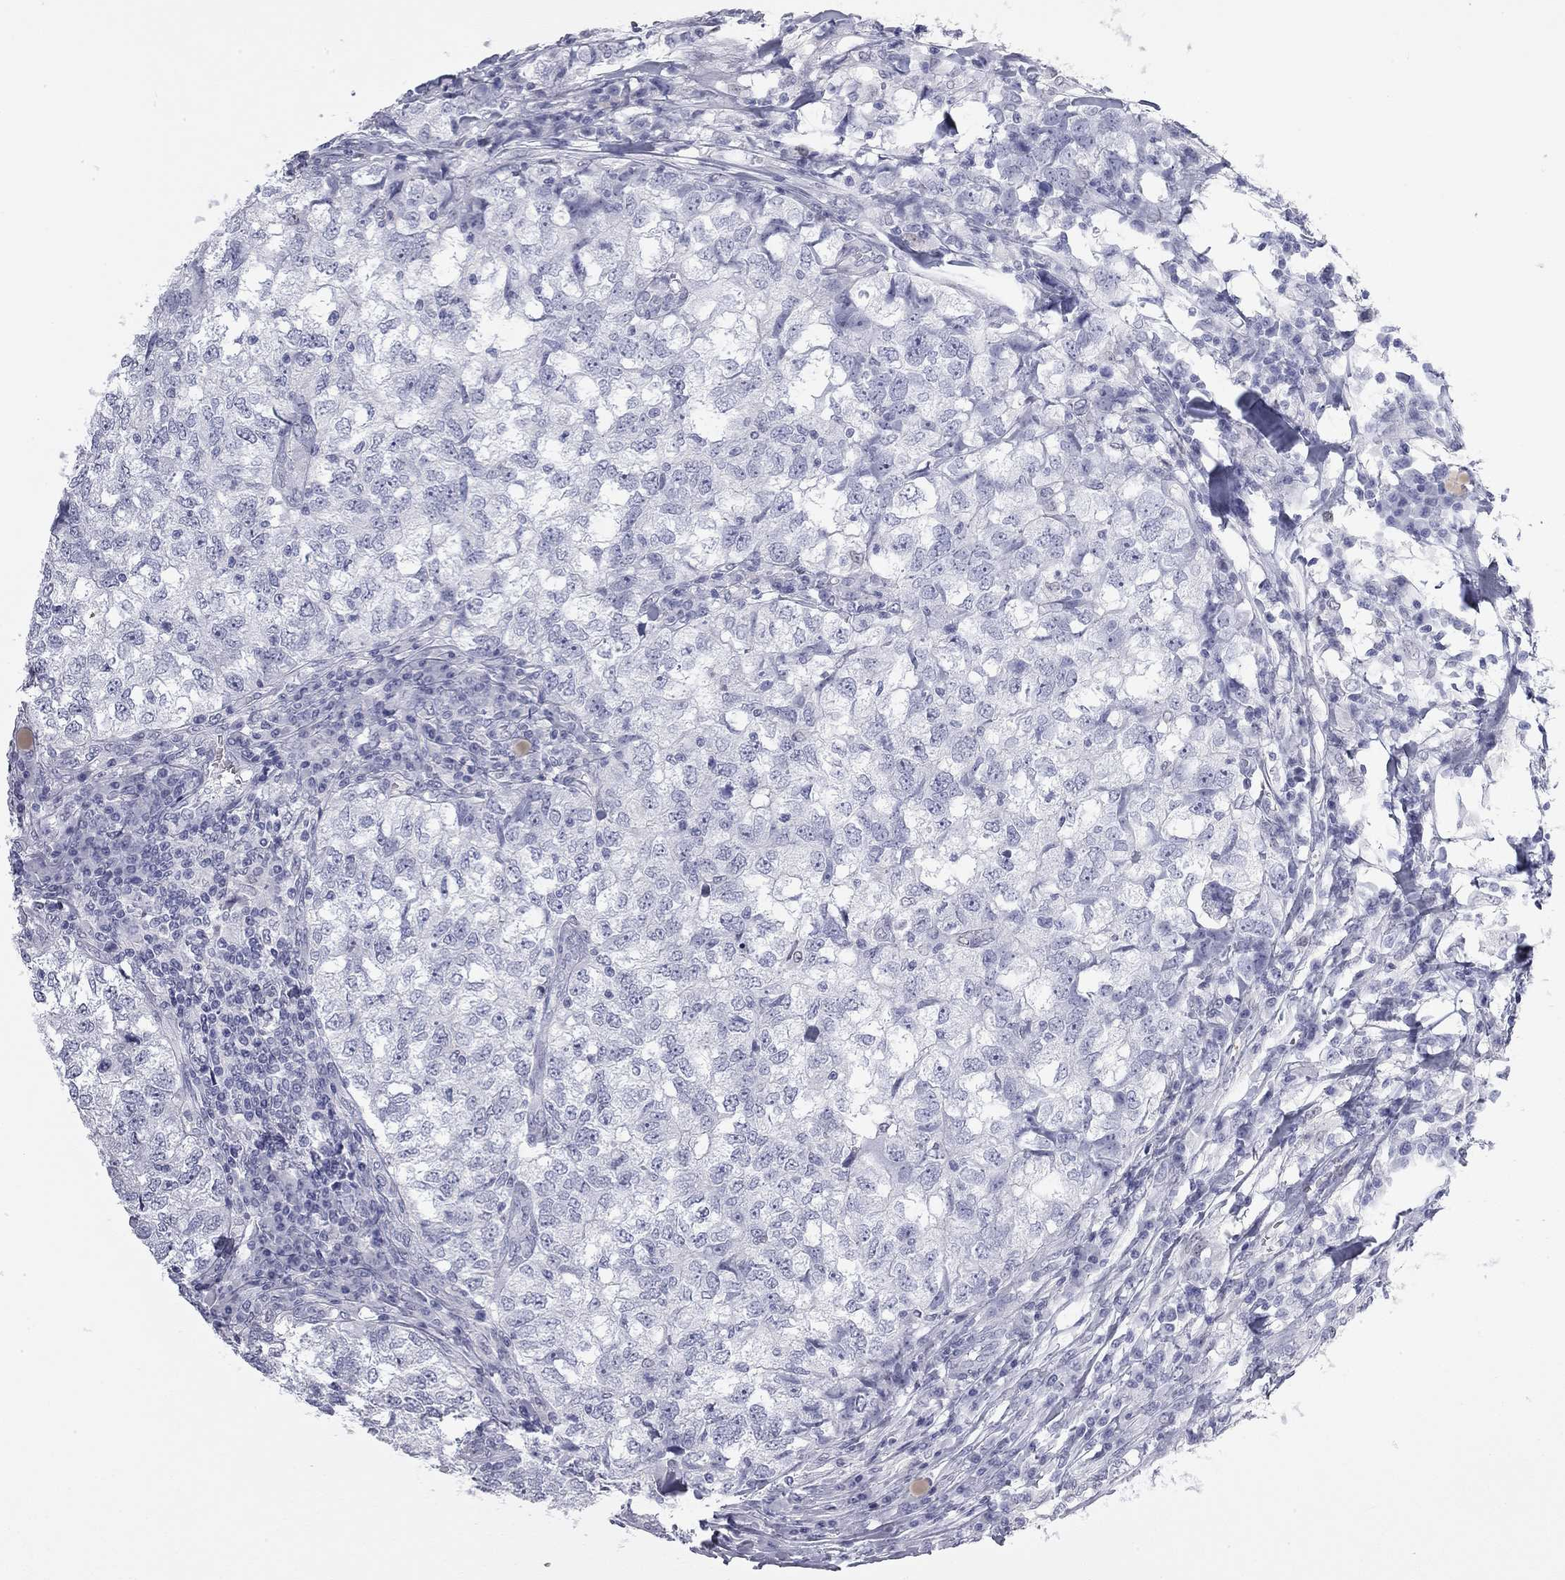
{"staining": {"intensity": "negative", "quantity": "none", "location": "none"}, "tissue": "breast cancer", "cell_type": "Tumor cells", "image_type": "cancer", "snomed": [{"axis": "morphology", "description": "Duct carcinoma"}, {"axis": "topography", "description": "Breast"}], "caption": "Human breast cancer stained for a protein using immunohistochemistry (IHC) shows no expression in tumor cells.", "gene": "AK8", "patient": {"sex": "female", "age": 30}}